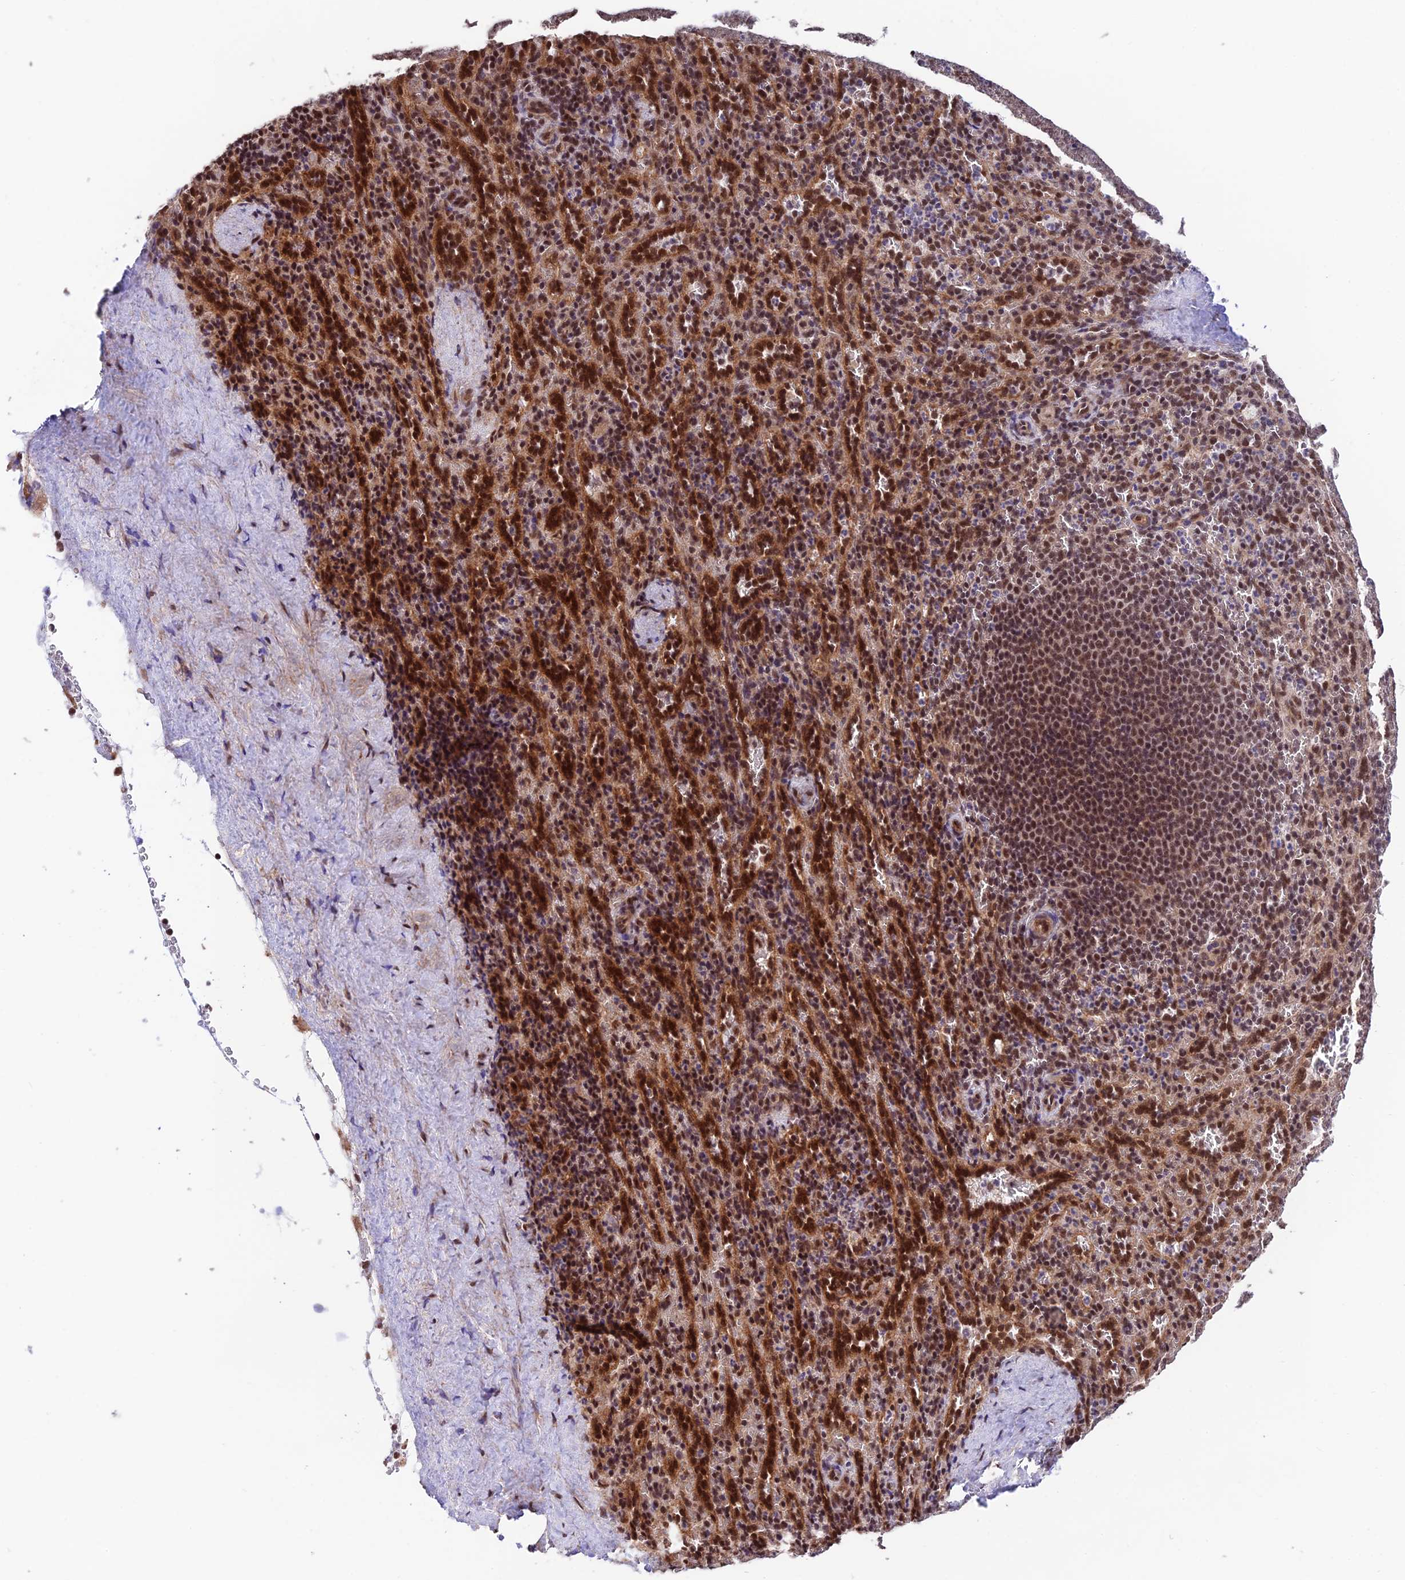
{"staining": {"intensity": "moderate", "quantity": ">75%", "location": "nuclear"}, "tissue": "spleen", "cell_type": "Cells in red pulp", "image_type": "normal", "snomed": [{"axis": "morphology", "description": "Normal tissue, NOS"}, {"axis": "topography", "description": "Spleen"}], "caption": "Moderate nuclear staining is seen in approximately >75% of cells in red pulp in unremarkable spleen. (Brightfield microscopy of DAB IHC at high magnification).", "gene": "RBM42", "patient": {"sex": "female", "age": 21}}